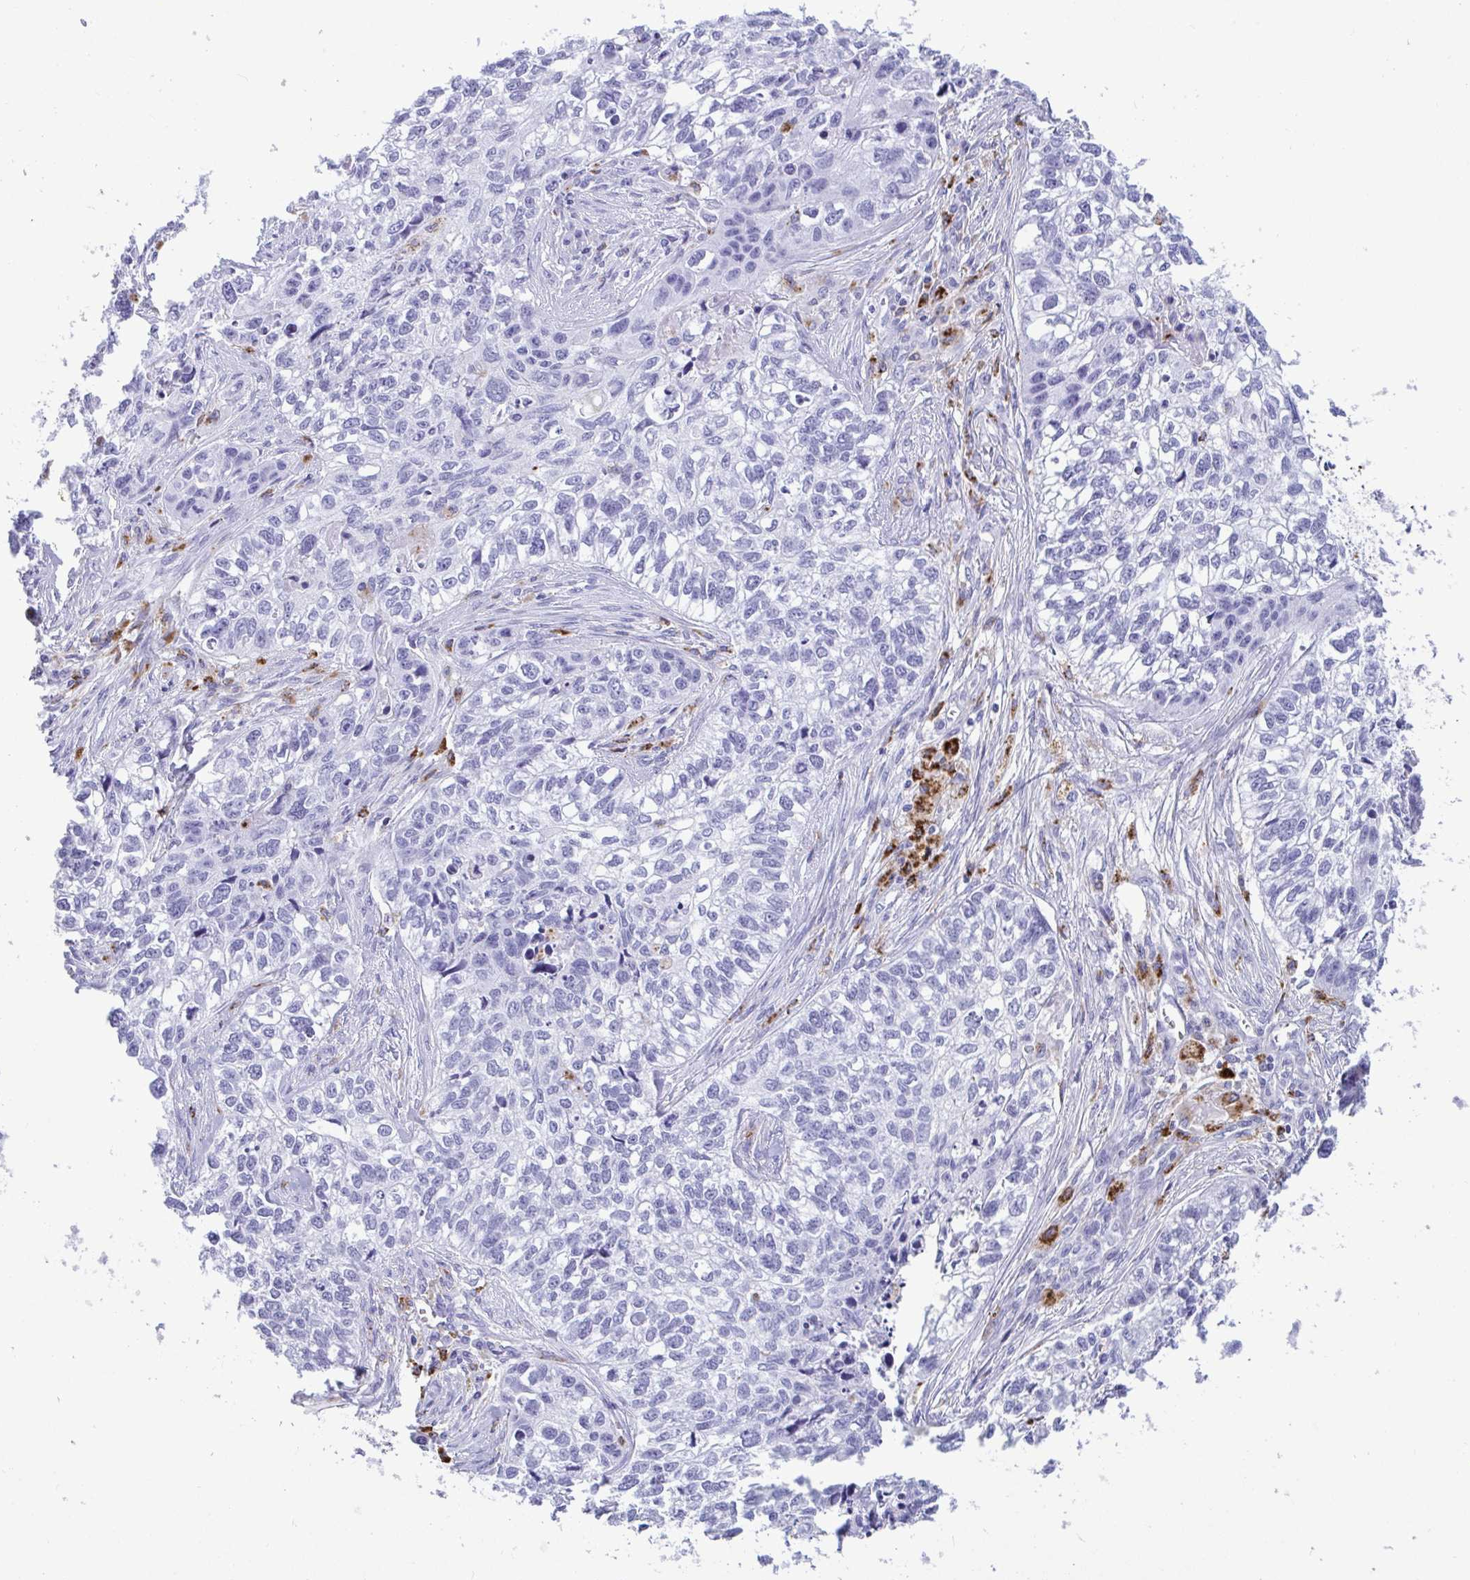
{"staining": {"intensity": "negative", "quantity": "none", "location": "none"}, "tissue": "lung cancer", "cell_type": "Tumor cells", "image_type": "cancer", "snomed": [{"axis": "morphology", "description": "Squamous cell carcinoma, NOS"}, {"axis": "topography", "description": "Lung"}], "caption": "Micrograph shows no protein staining in tumor cells of lung cancer (squamous cell carcinoma) tissue.", "gene": "CPVL", "patient": {"sex": "male", "age": 74}}